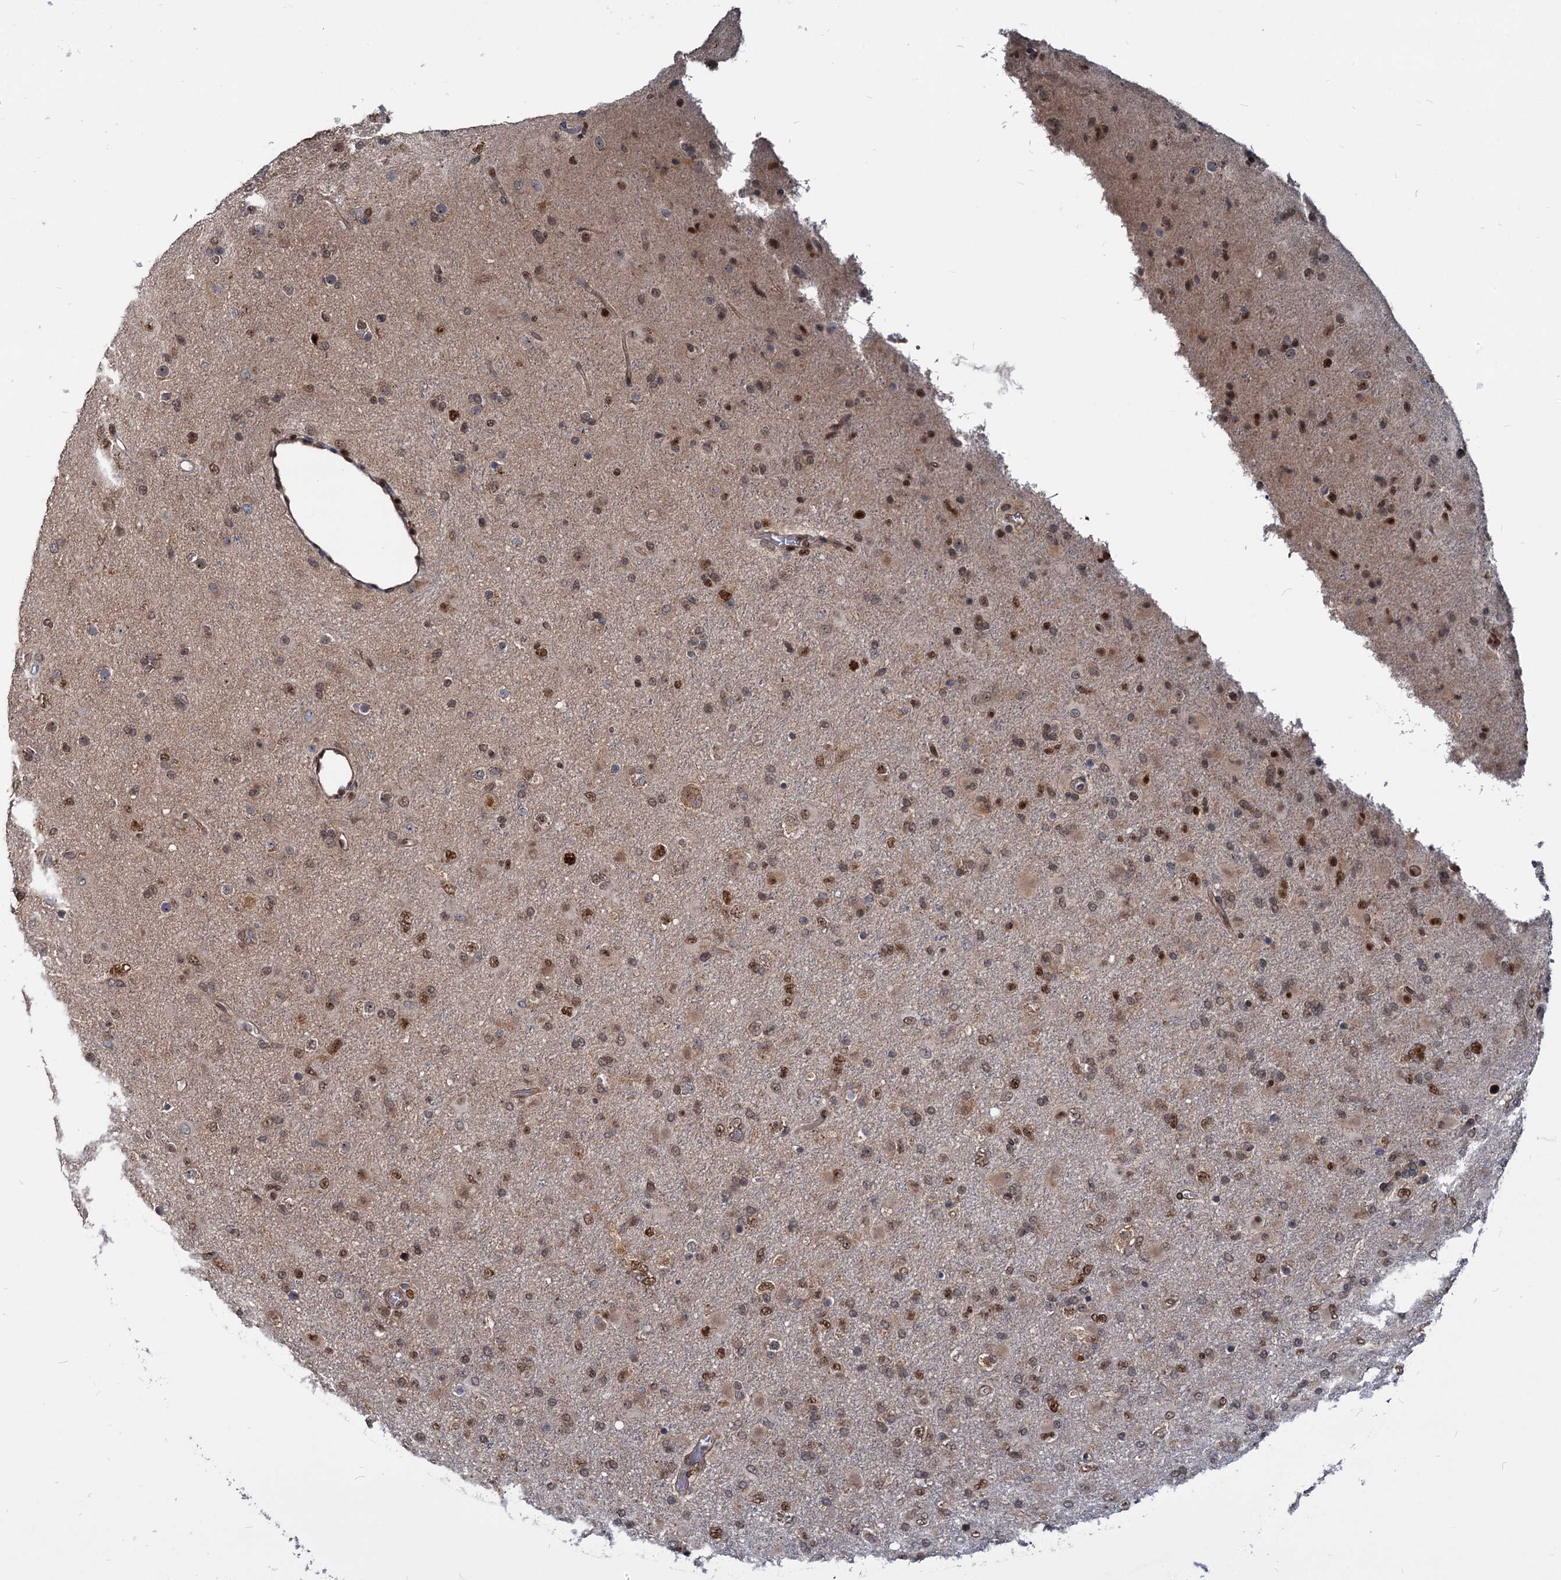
{"staining": {"intensity": "moderate", "quantity": ">75%", "location": "nuclear"}, "tissue": "glioma", "cell_type": "Tumor cells", "image_type": "cancer", "snomed": [{"axis": "morphology", "description": "Glioma, malignant, Low grade"}, {"axis": "topography", "description": "Brain"}], "caption": "This is a micrograph of immunohistochemistry staining of malignant glioma (low-grade), which shows moderate staining in the nuclear of tumor cells.", "gene": "UBLCP1", "patient": {"sex": "male", "age": 65}}